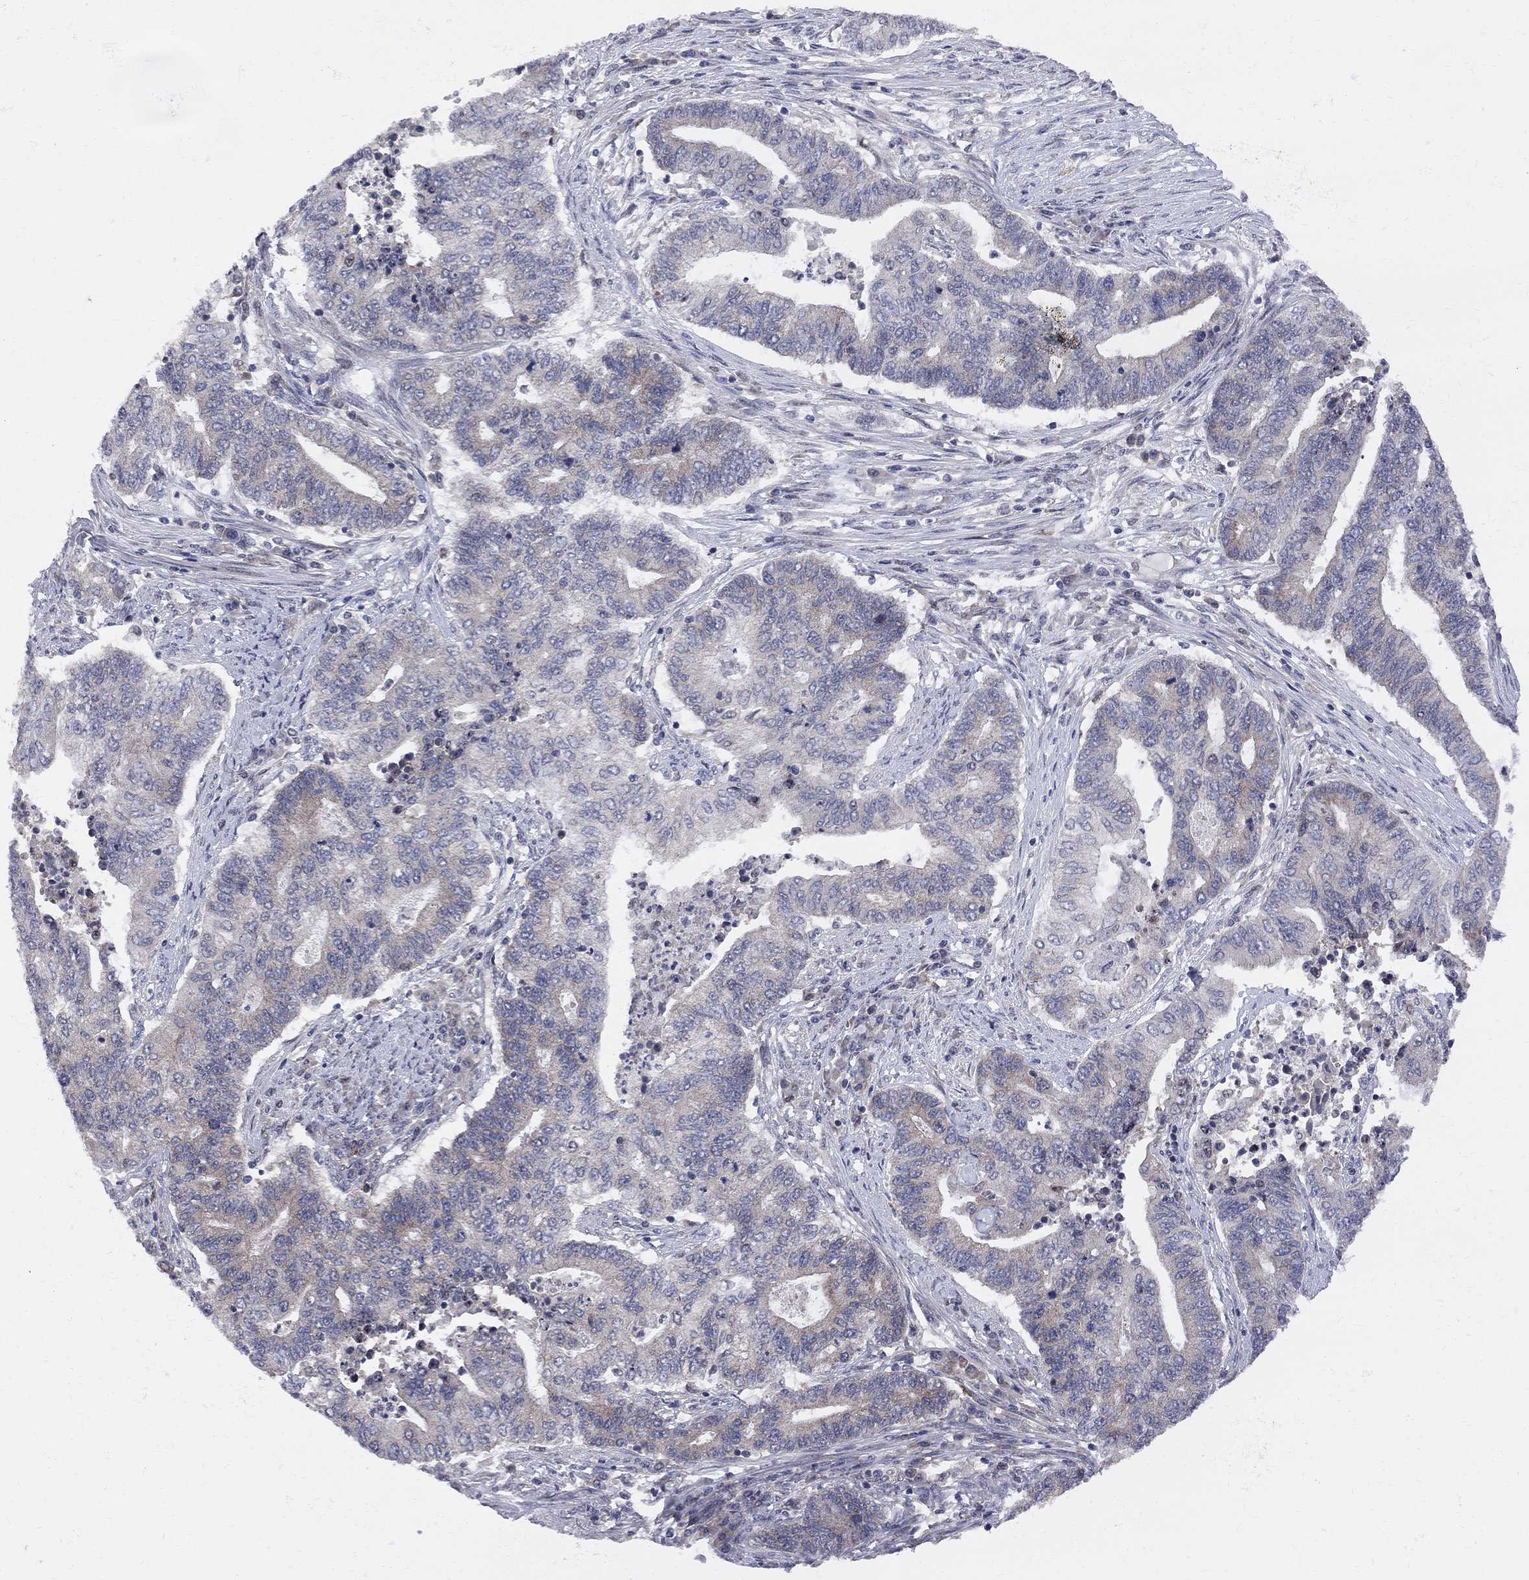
{"staining": {"intensity": "weak", "quantity": "25%-75%", "location": "cytoplasmic/membranous"}, "tissue": "endometrial cancer", "cell_type": "Tumor cells", "image_type": "cancer", "snomed": [{"axis": "morphology", "description": "Adenocarcinoma, NOS"}, {"axis": "topography", "description": "Uterus"}, {"axis": "topography", "description": "Endometrium"}], "caption": "Human adenocarcinoma (endometrial) stained for a protein (brown) exhibits weak cytoplasmic/membranous positive expression in approximately 25%-75% of tumor cells.", "gene": "CNOT11", "patient": {"sex": "female", "age": 54}}